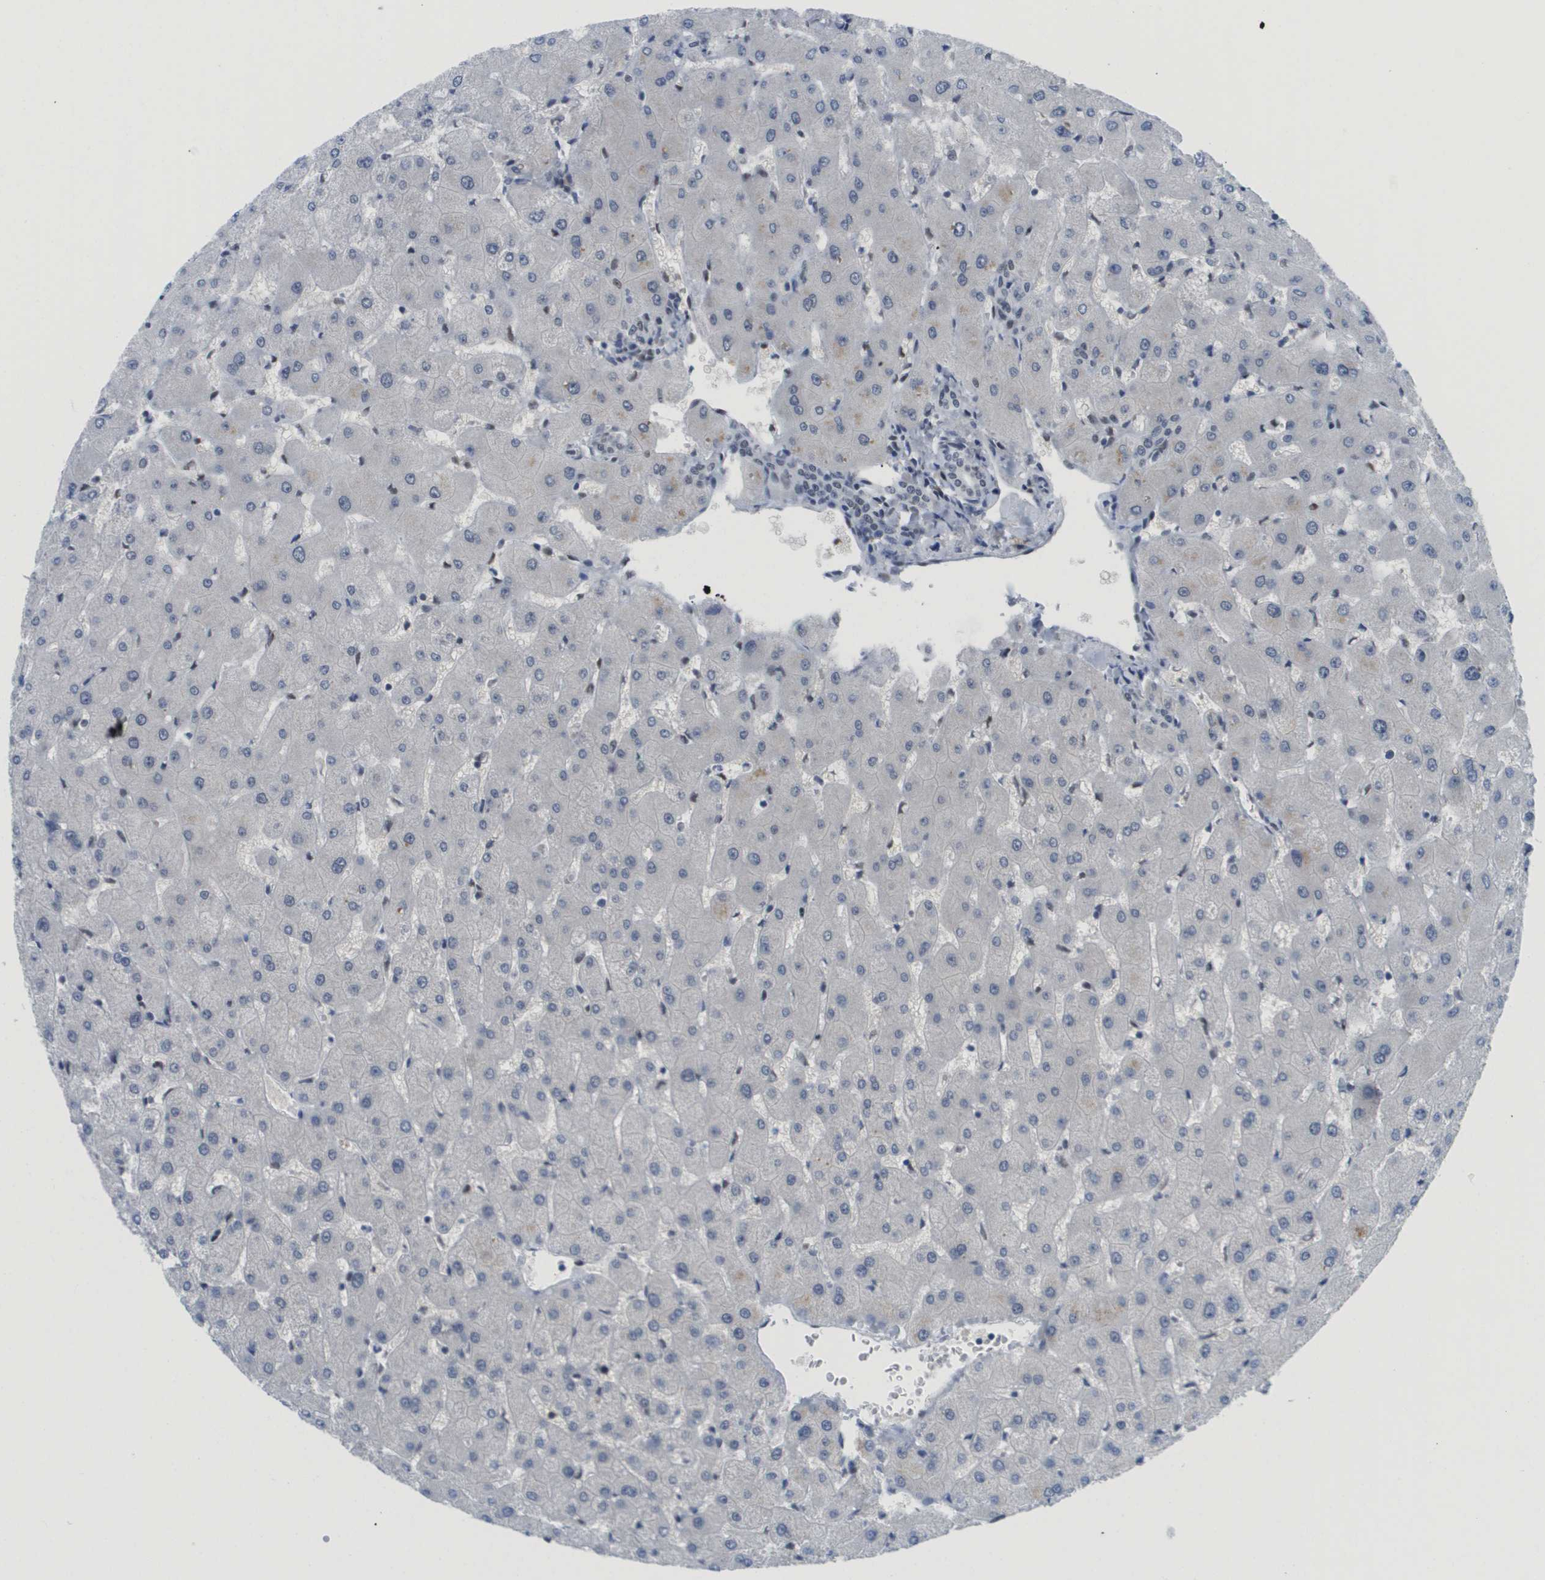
{"staining": {"intensity": "negative", "quantity": "none", "location": "none"}, "tissue": "liver", "cell_type": "Cholangiocytes", "image_type": "normal", "snomed": [{"axis": "morphology", "description": "Normal tissue, NOS"}, {"axis": "topography", "description": "Liver"}], "caption": "IHC histopathology image of benign liver stained for a protein (brown), which demonstrates no expression in cholangiocytes.", "gene": "SMARCAD1", "patient": {"sex": "female", "age": 63}}